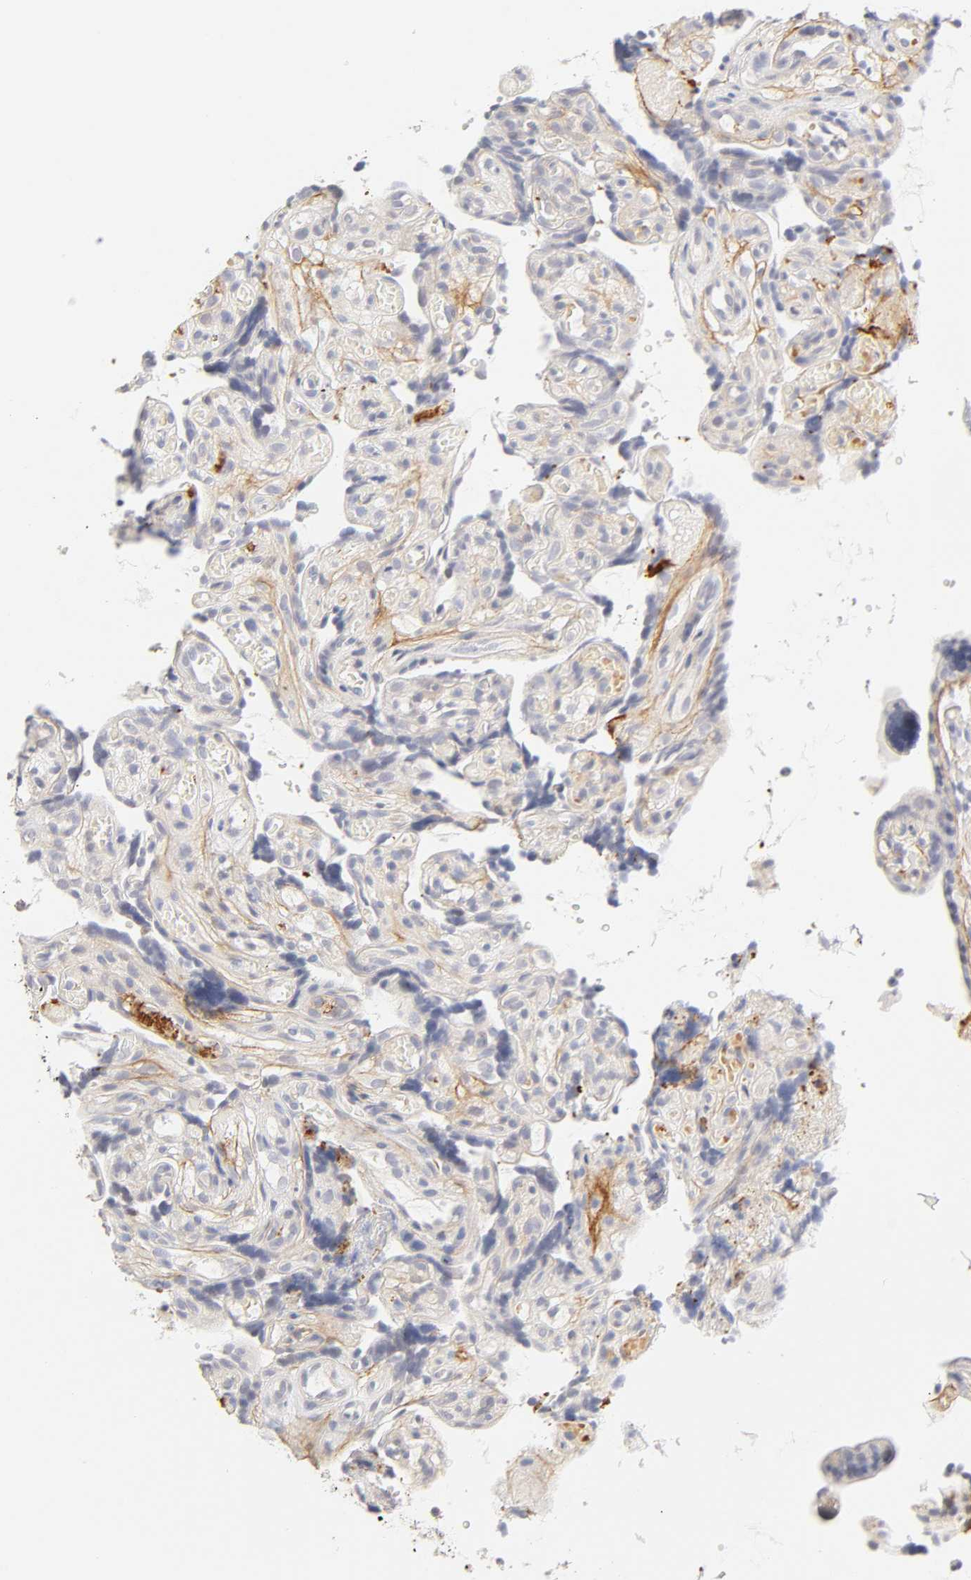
{"staining": {"intensity": "weak", "quantity": "25%-75%", "location": "cytoplasmic/membranous"}, "tissue": "placenta", "cell_type": "Decidual cells", "image_type": "normal", "snomed": [{"axis": "morphology", "description": "Normal tissue, NOS"}, {"axis": "topography", "description": "Placenta"}], "caption": "Immunohistochemical staining of normal placenta shows low levels of weak cytoplasmic/membranous staining in about 25%-75% of decidual cells. (Brightfield microscopy of DAB IHC at high magnification).", "gene": "CYP4B1", "patient": {"sex": "female", "age": 30}}